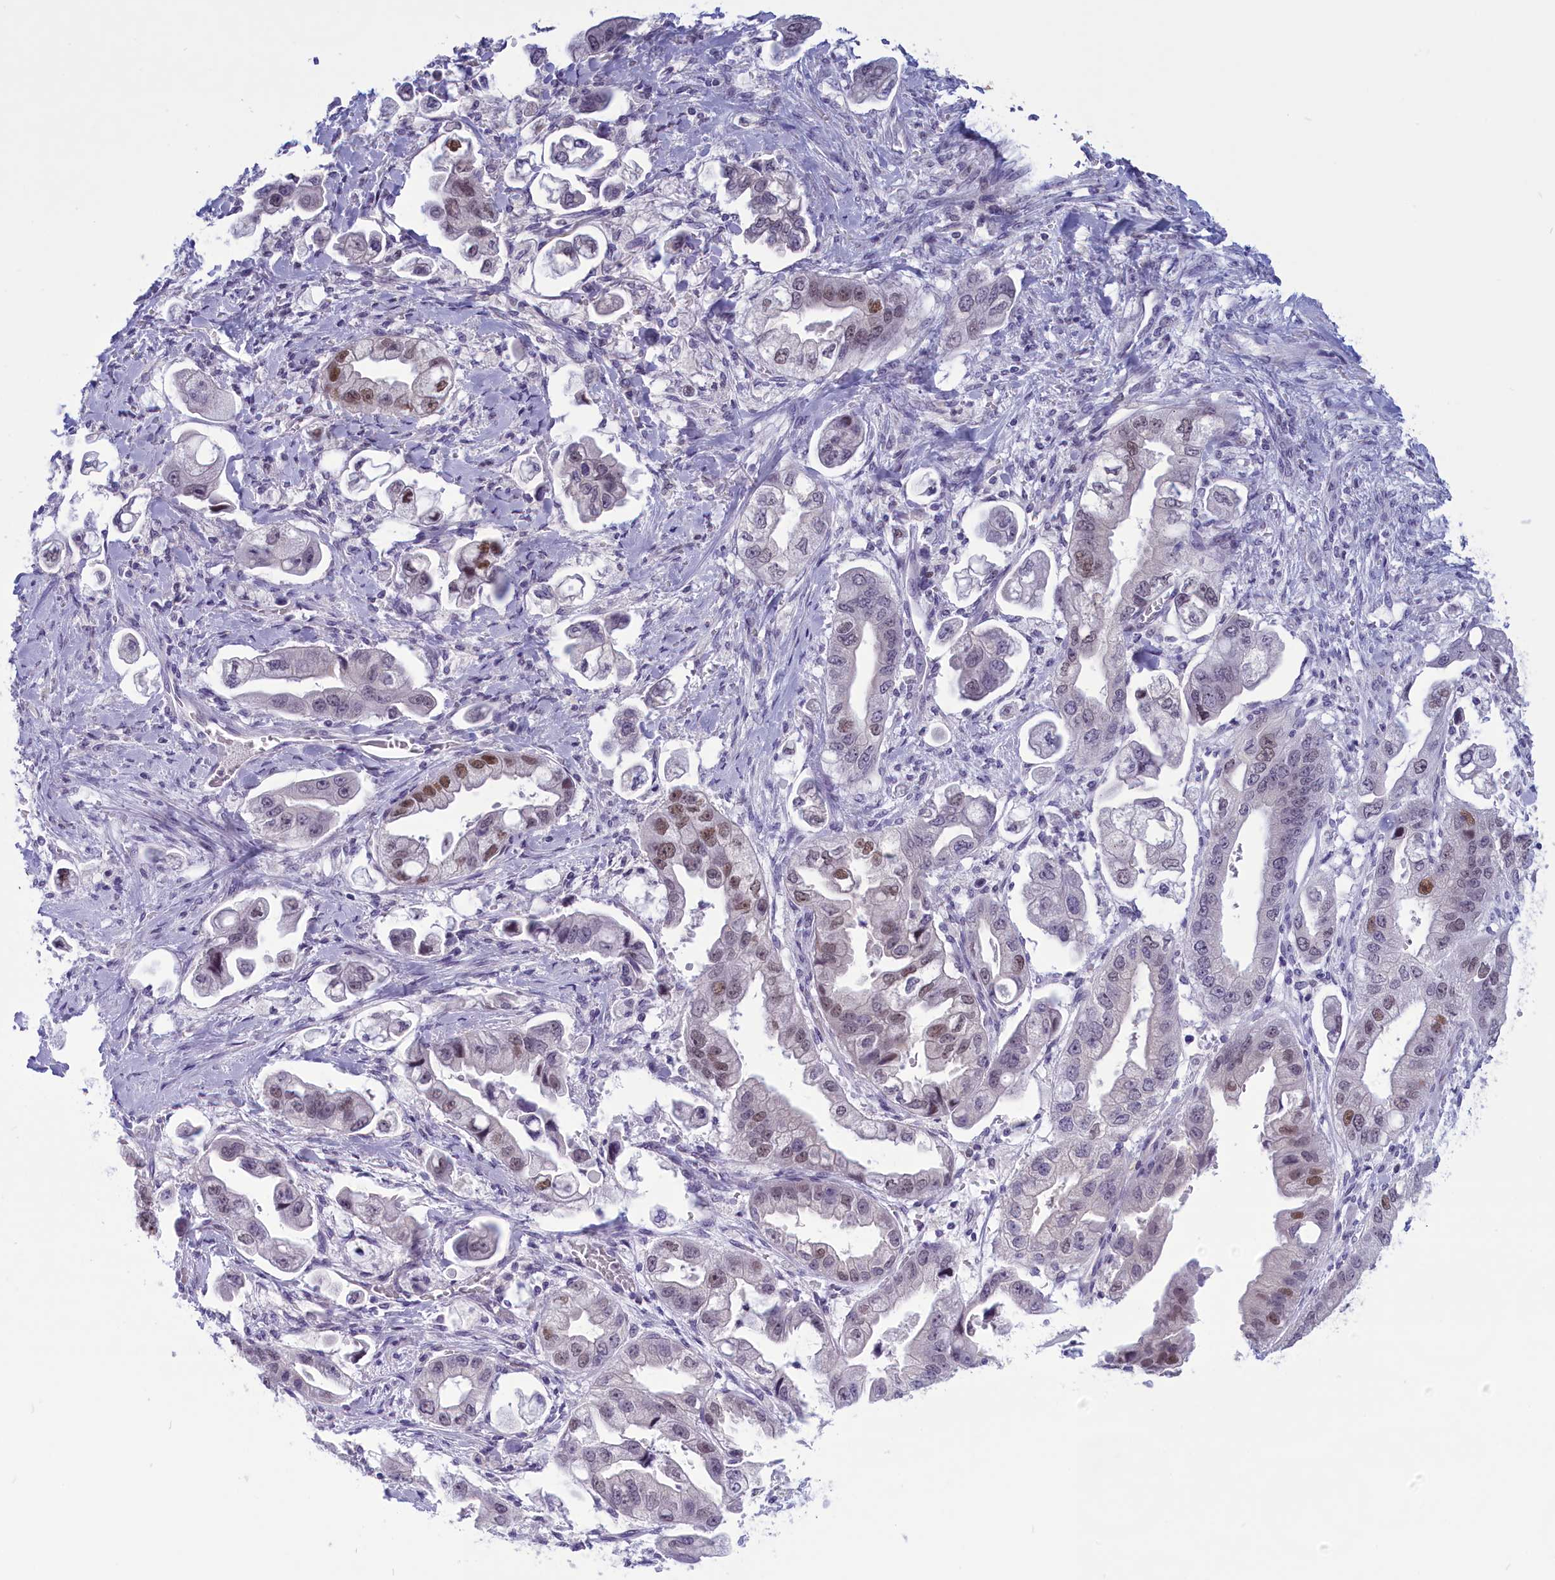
{"staining": {"intensity": "moderate", "quantity": "<25%", "location": "nuclear"}, "tissue": "stomach cancer", "cell_type": "Tumor cells", "image_type": "cancer", "snomed": [{"axis": "morphology", "description": "Adenocarcinoma, NOS"}, {"axis": "topography", "description": "Stomach"}], "caption": "Immunohistochemistry staining of stomach cancer, which displays low levels of moderate nuclear expression in approximately <25% of tumor cells indicating moderate nuclear protein staining. The staining was performed using DAB (3,3'-diaminobenzidine) (brown) for protein detection and nuclei were counterstained in hematoxylin (blue).", "gene": "ELOA2", "patient": {"sex": "male", "age": 62}}